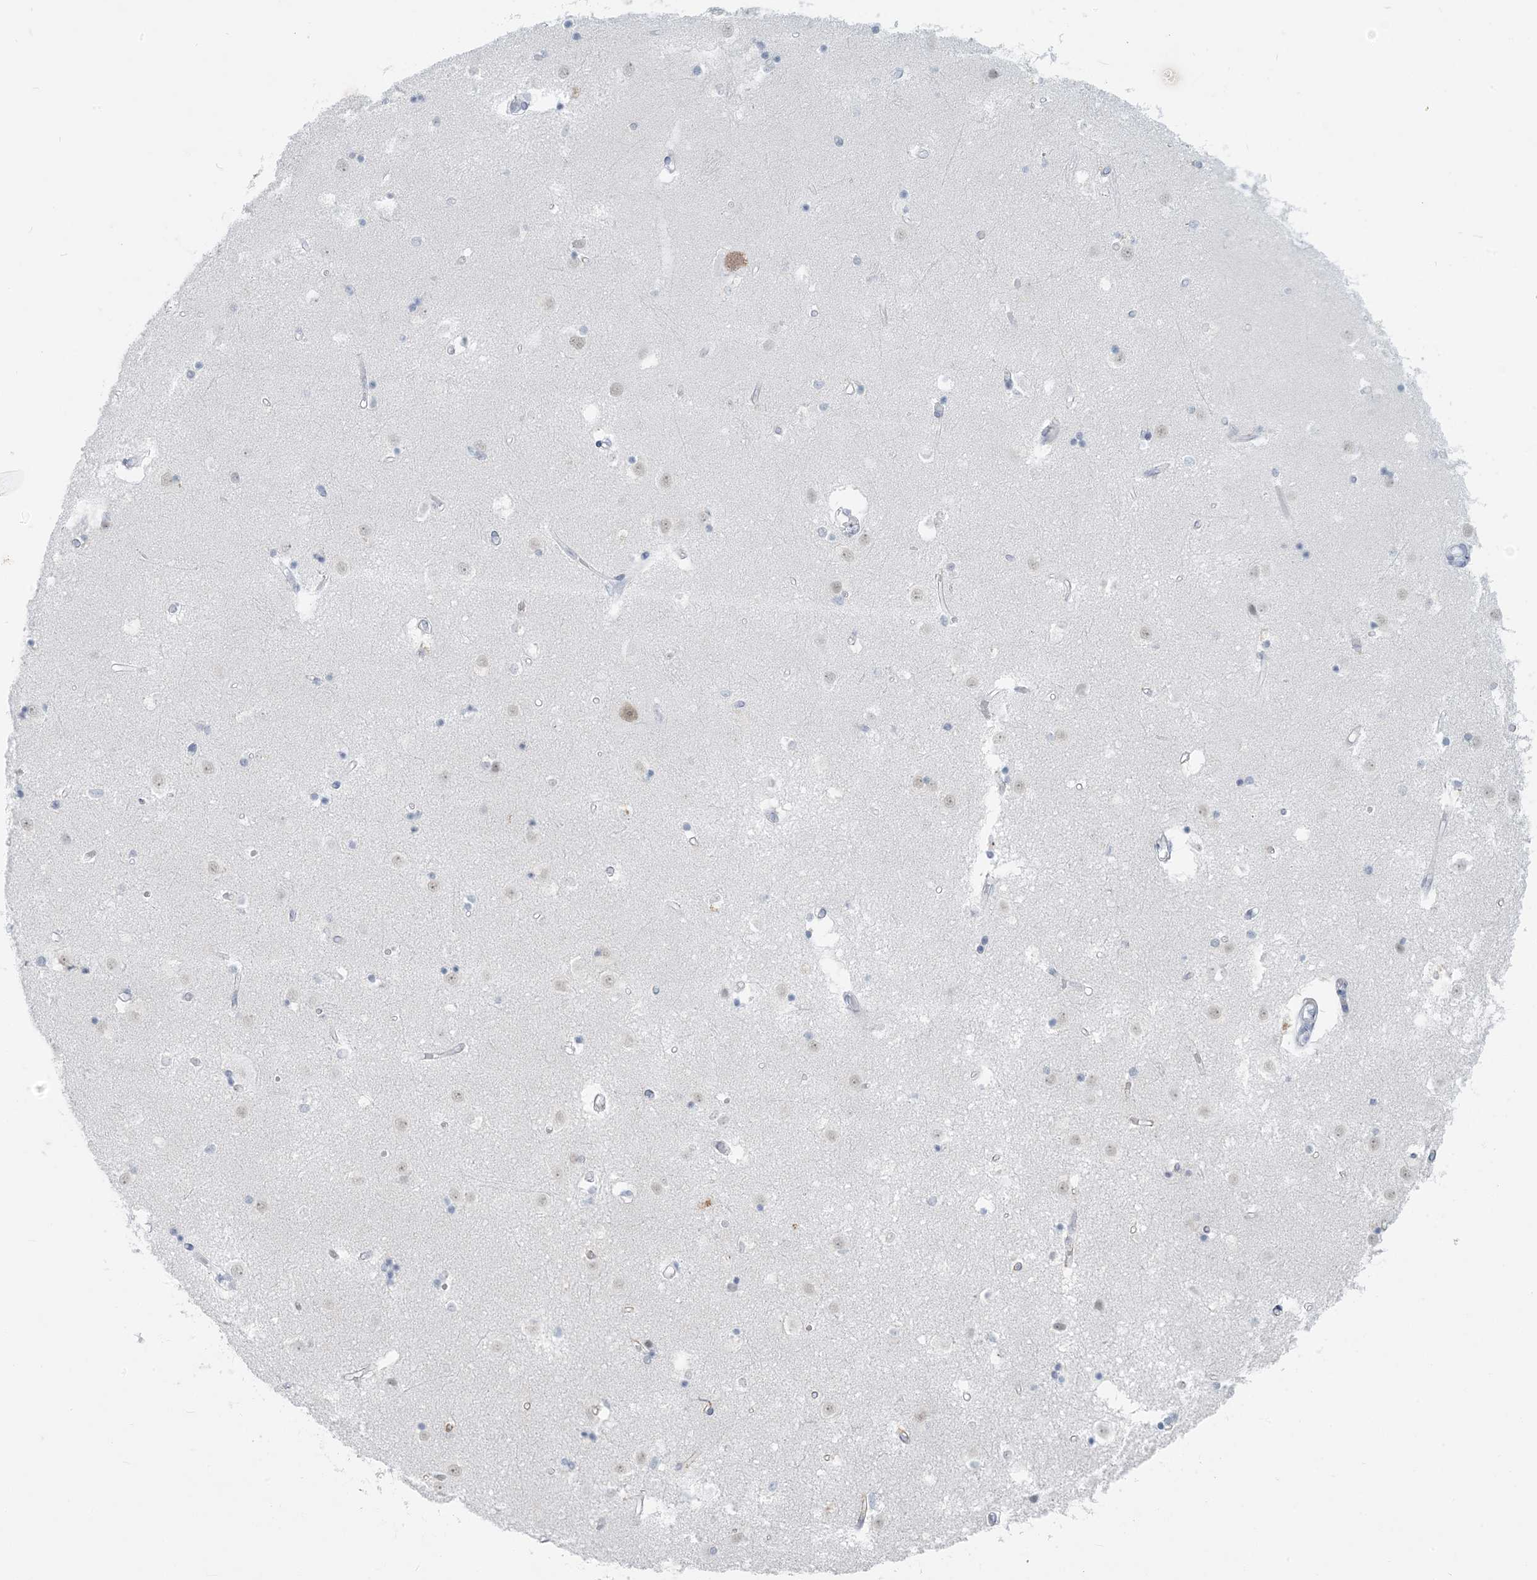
{"staining": {"intensity": "negative", "quantity": "none", "location": "none"}, "tissue": "caudate", "cell_type": "Glial cells", "image_type": "normal", "snomed": [{"axis": "morphology", "description": "Normal tissue, NOS"}, {"axis": "topography", "description": "Lateral ventricle wall"}], "caption": "A micrograph of caudate stained for a protein exhibits no brown staining in glial cells. (DAB immunohistochemistry visualized using brightfield microscopy, high magnification).", "gene": "SCML1", "patient": {"sex": "male", "age": 45}}